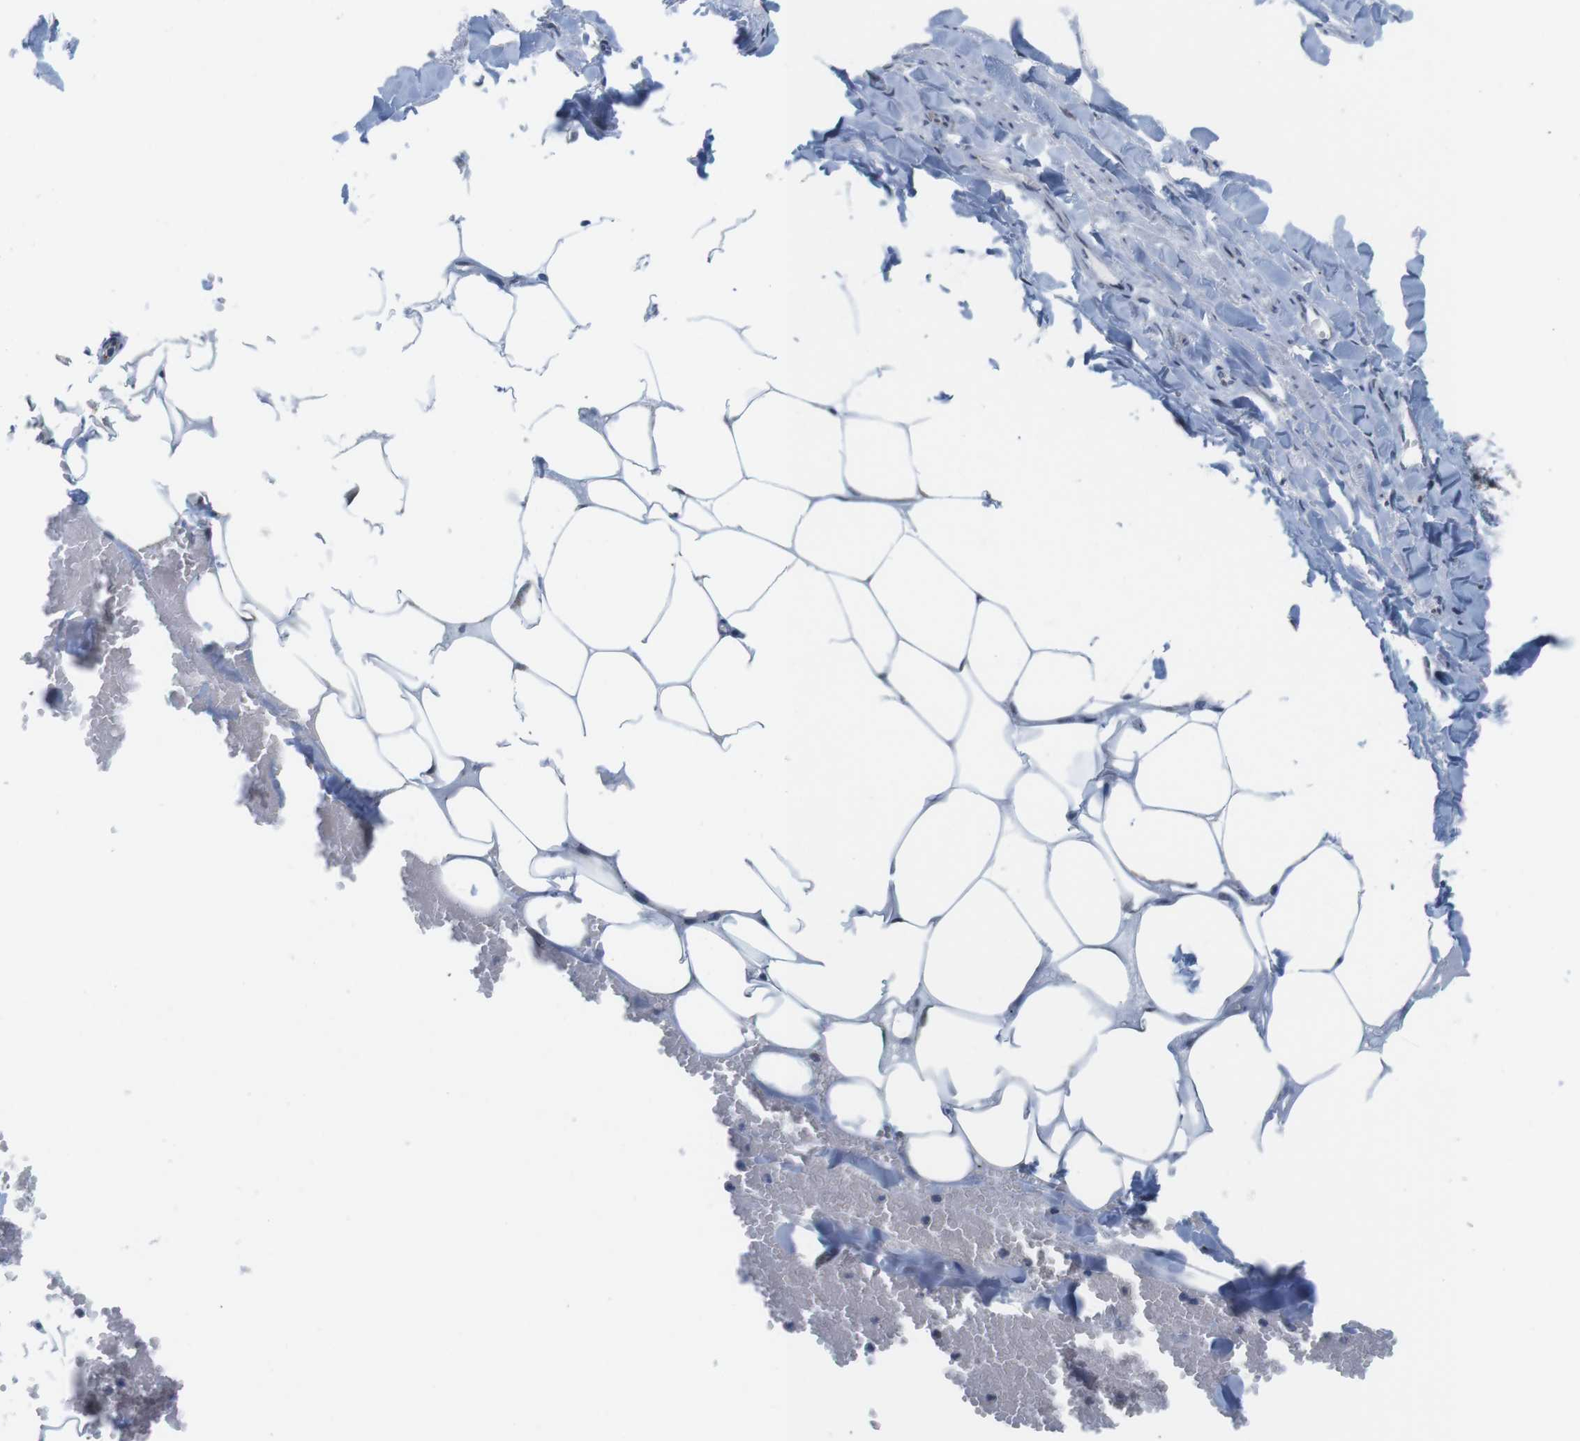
{"staining": {"intensity": "negative", "quantity": "none", "location": "none"}, "tissue": "adipose tissue", "cell_type": "Adipocytes", "image_type": "normal", "snomed": [{"axis": "morphology", "description": "Normal tissue, NOS"}, {"axis": "topography", "description": "Adipose tissue"}, {"axis": "topography", "description": "Peripheral nerve tissue"}], "caption": "A high-resolution micrograph shows IHC staining of benign adipose tissue, which shows no significant staining in adipocytes. (DAB immunohistochemistry (IHC) visualized using brightfield microscopy, high magnification).", "gene": "MLH1", "patient": {"sex": "male", "age": 52}}